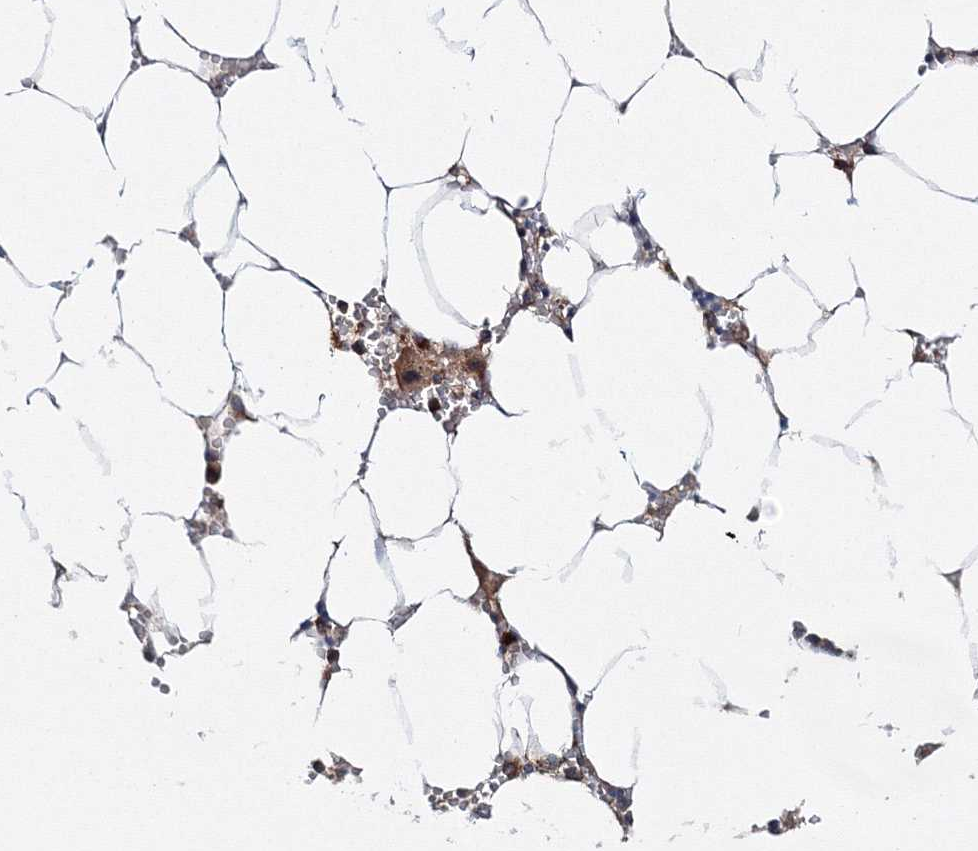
{"staining": {"intensity": "moderate", "quantity": "<25%", "location": "cytoplasmic/membranous,nuclear"}, "tissue": "bone marrow", "cell_type": "Hematopoietic cells", "image_type": "normal", "snomed": [{"axis": "morphology", "description": "Normal tissue, NOS"}, {"axis": "topography", "description": "Bone marrow"}], "caption": "The immunohistochemical stain highlights moderate cytoplasmic/membranous,nuclear positivity in hematopoietic cells of unremarkable bone marrow. (DAB (3,3'-diaminobenzidine) IHC, brown staining for protein, blue staining for nuclei).", "gene": "PEX13", "patient": {"sex": "male", "age": 70}}